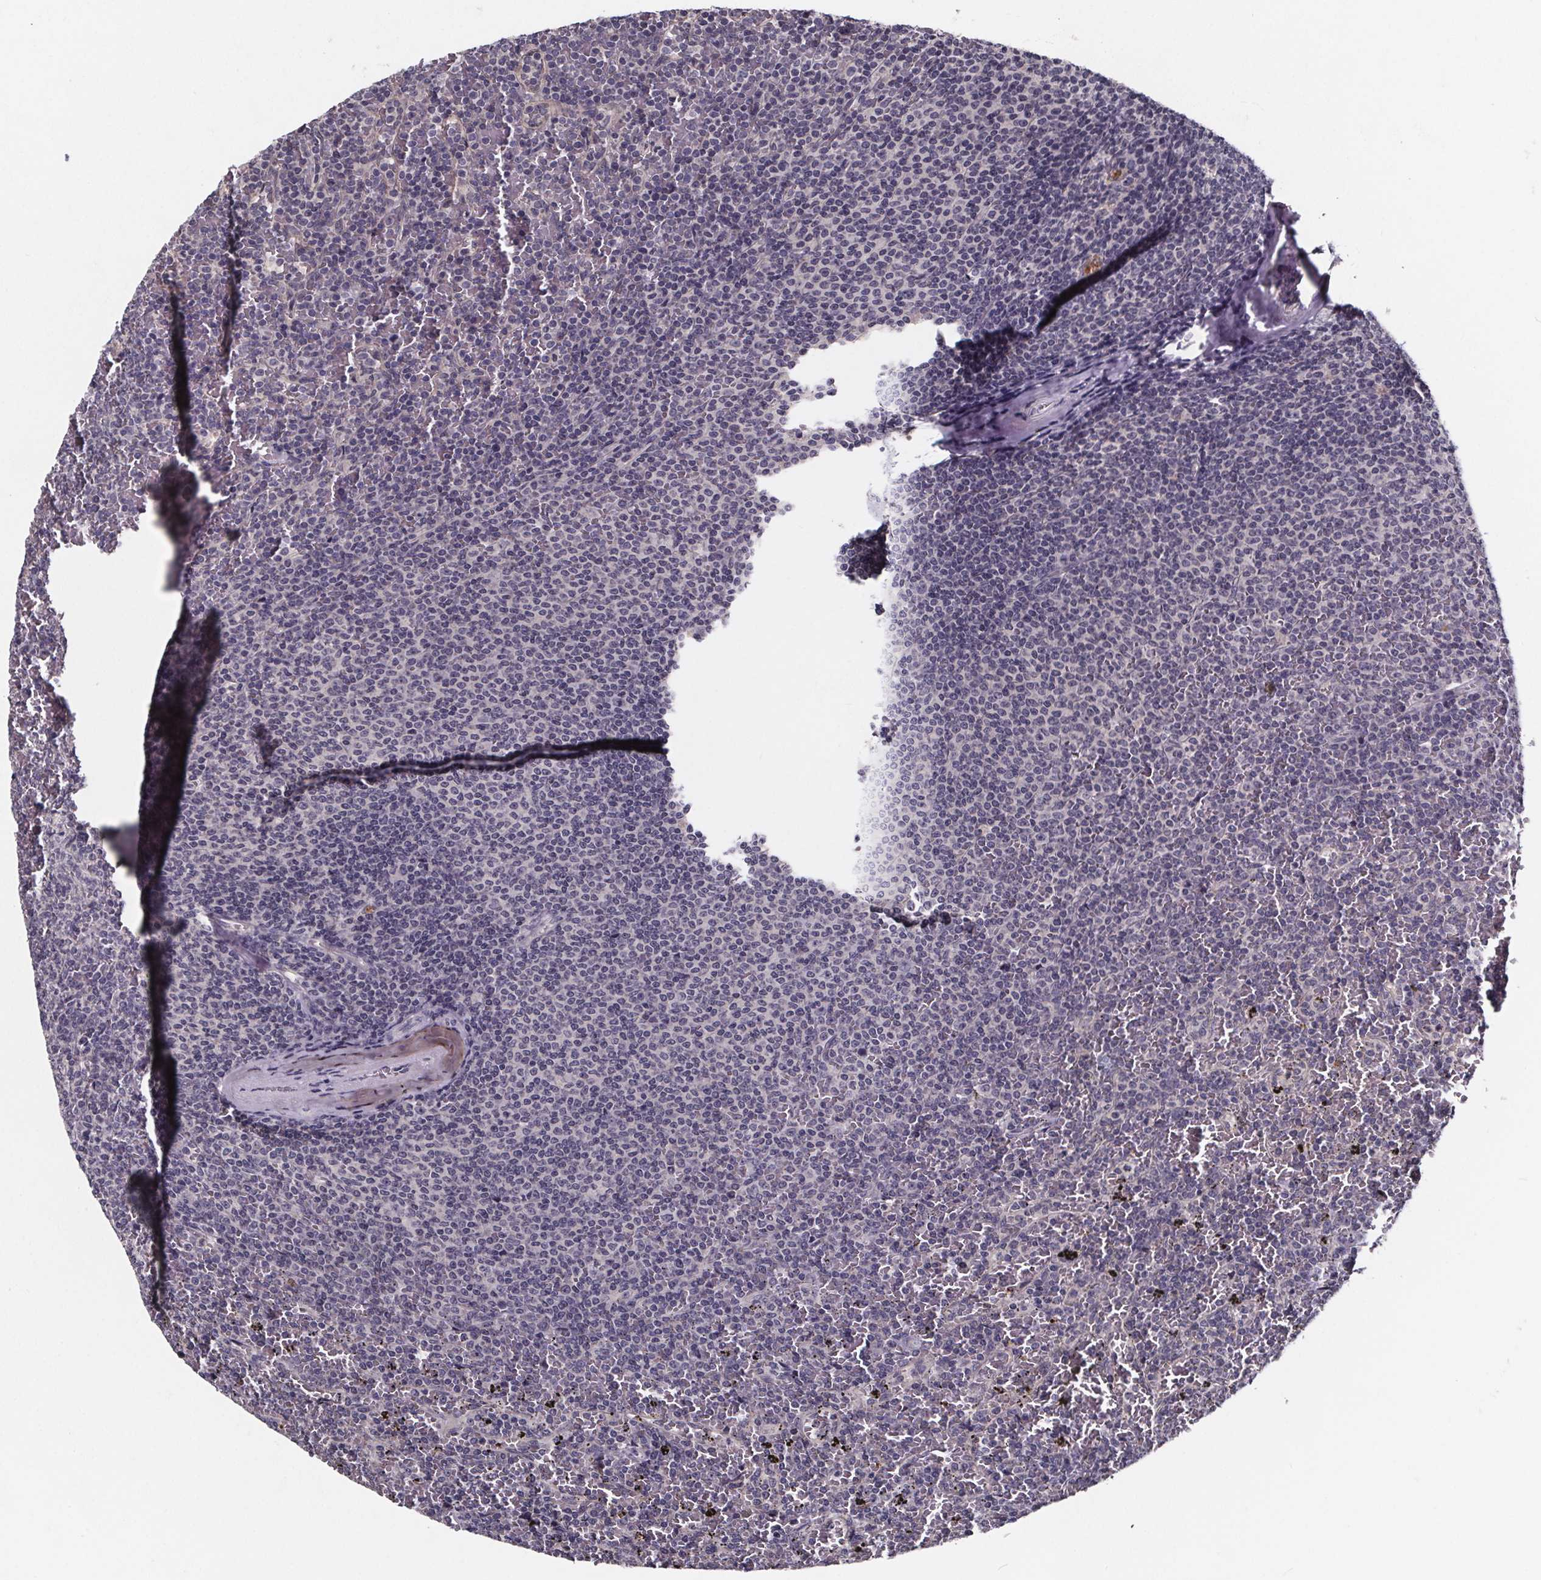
{"staining": {"intensity": "negative", "quantity": "none", "location": "none"}, "tissue": "lymphoma", "cell_type": "Tumor cells", "image_type": "cancer", "snomed": [{"axis": "morphology", "description": "Malignant lymphoma, non-Hodgkin's type, Low grade"}, {"axis": "topography", "description": "Spleen"}], "caption": "This image is of lymphoma stained with IHC to label a protein in brown with the nuclei are counter-stained blue. There is no expression in tumor cells.", "gene": "NPHP4", "patient": {"sex": "female", "age": 77}}